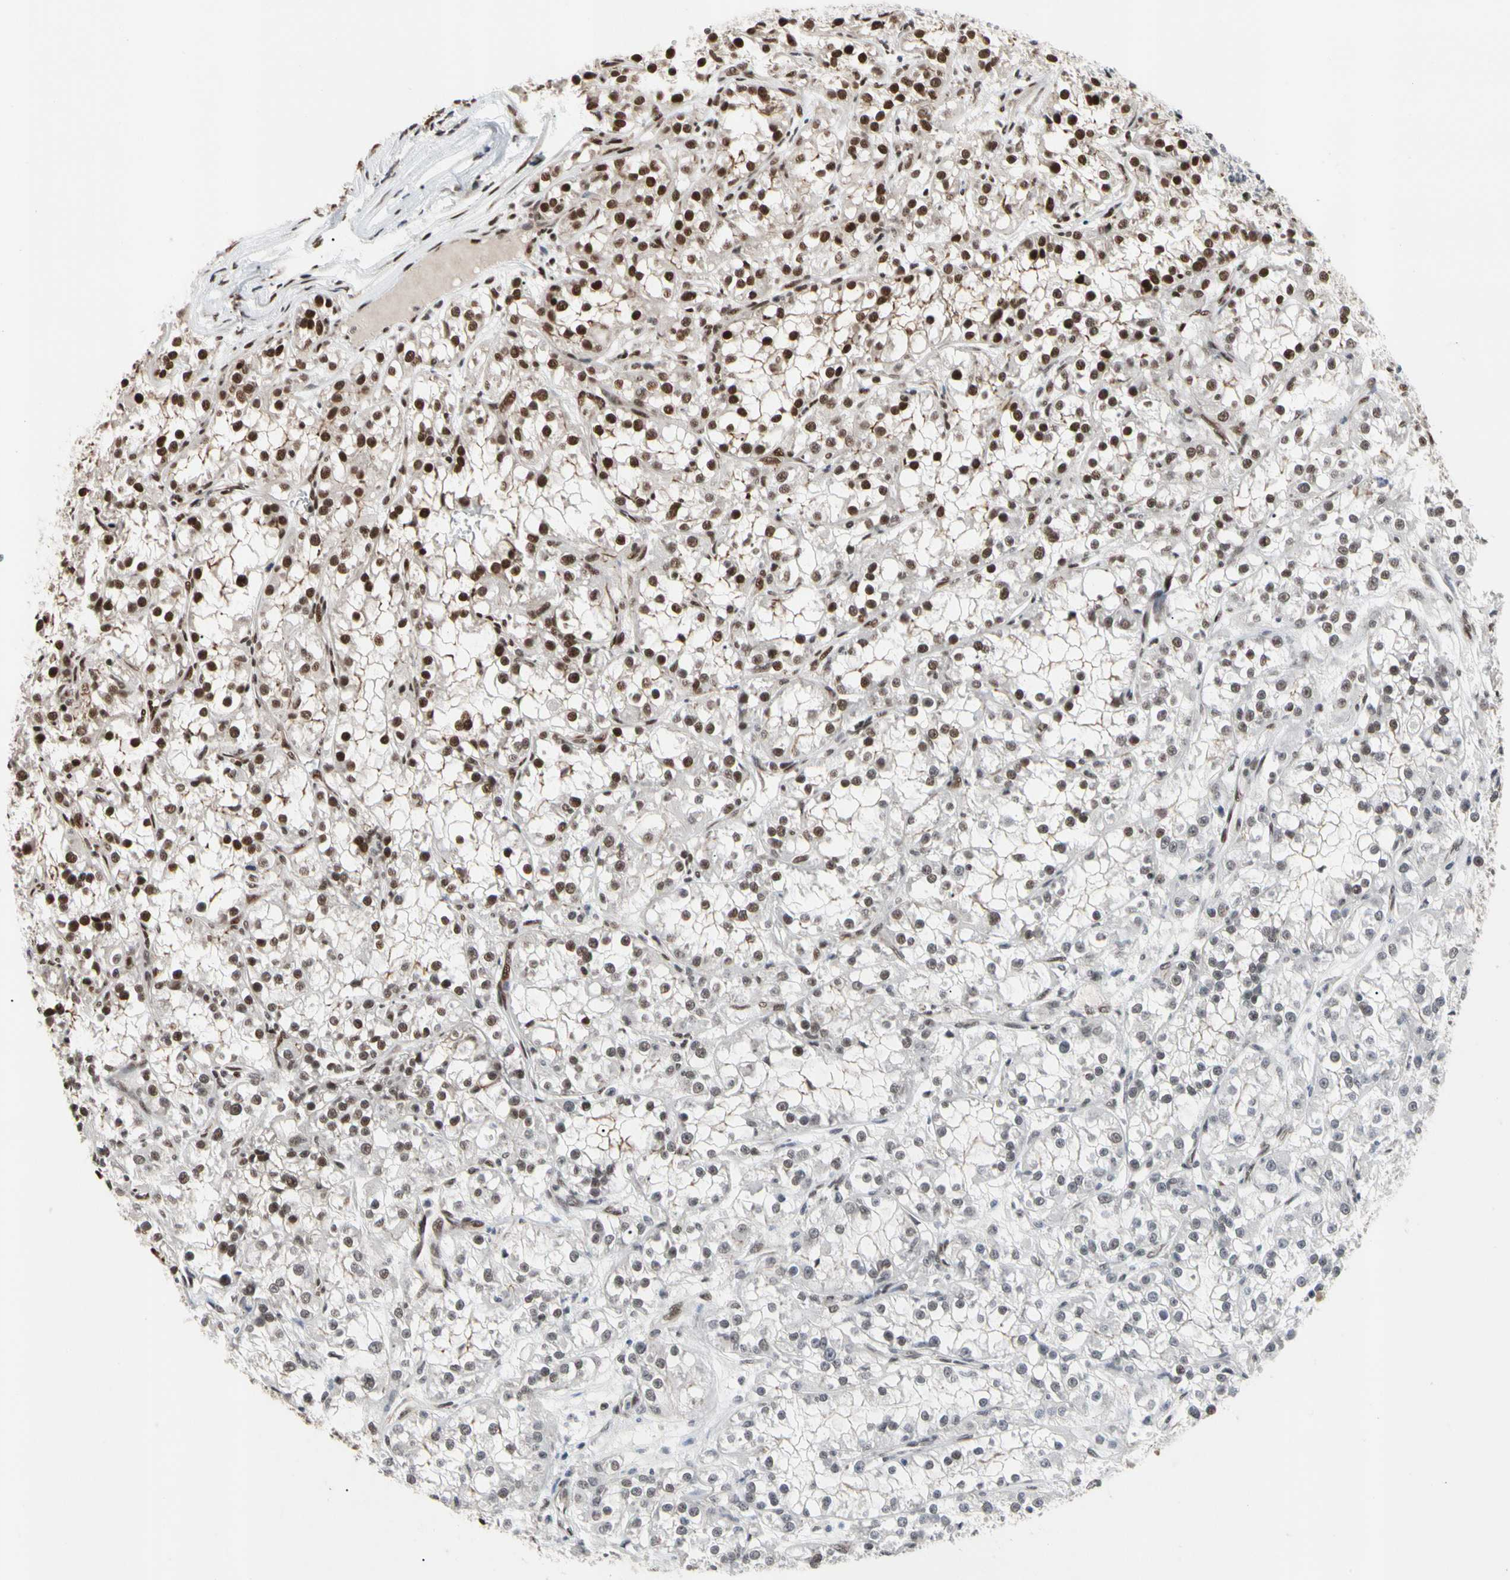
{"staining": {"intensity": "strong", "quantity": "<25%", "location": "nuclear"}, "tissue": "renal cancer", "cell_type": "Tumor cells", "image_type": "cancer", "snomed": [{"axis": "morphology", "description": "Adenocarcinoma, NOS"}, {"axis": "topography", "description": "Kidney"}], "caption": "Protein analysis of renal cancer (adenocarcinoma) tissue shows strong nuclear positivity in about <25% of tumor cells.", "gene": "FAM98B", "patient": {"sex": "female", "age": 52}}